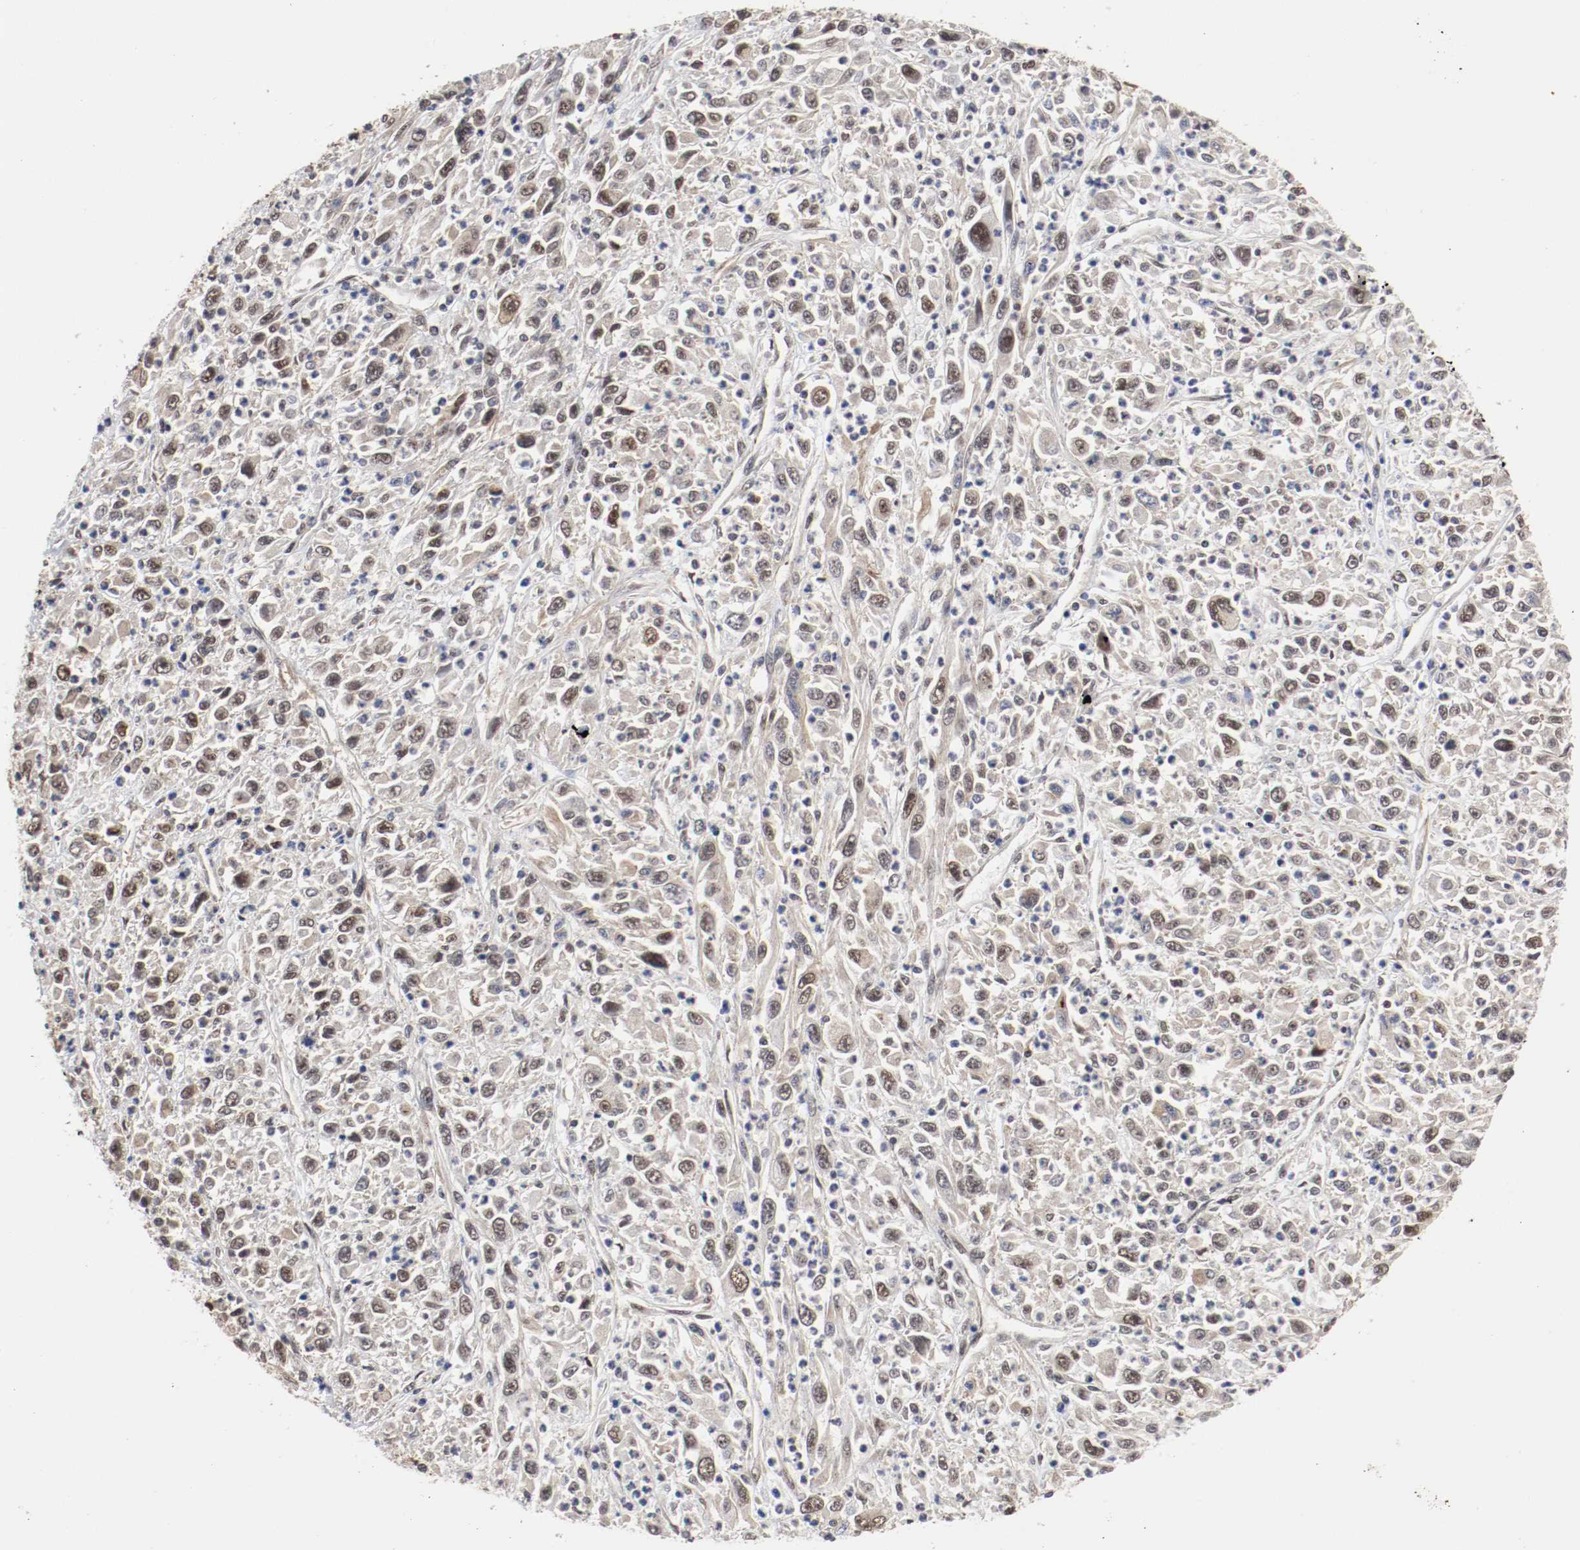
{"staining": {"intensity": "moderate", "quantity": ">75%", "location": "cytoplasmic/membranous,nuclear"}, "tissue": "melanoma", "cell_type": "Tumor cells", "image_type": "cancer", "snomed": [{"axis": "morphology", "description": "Malignant melanoma, Metastatic site"}, {"axis": "topography", "description": "Skin"}], "caption": "A medium amount of moderate cytoplasmic/membranous and nuclear positivity is seen in about >75% of tumor cells in malignant melanoma (metastatic site) tissue.", "gene": "AFG3L2", "patient": {"sex": "female", "age": 56}}